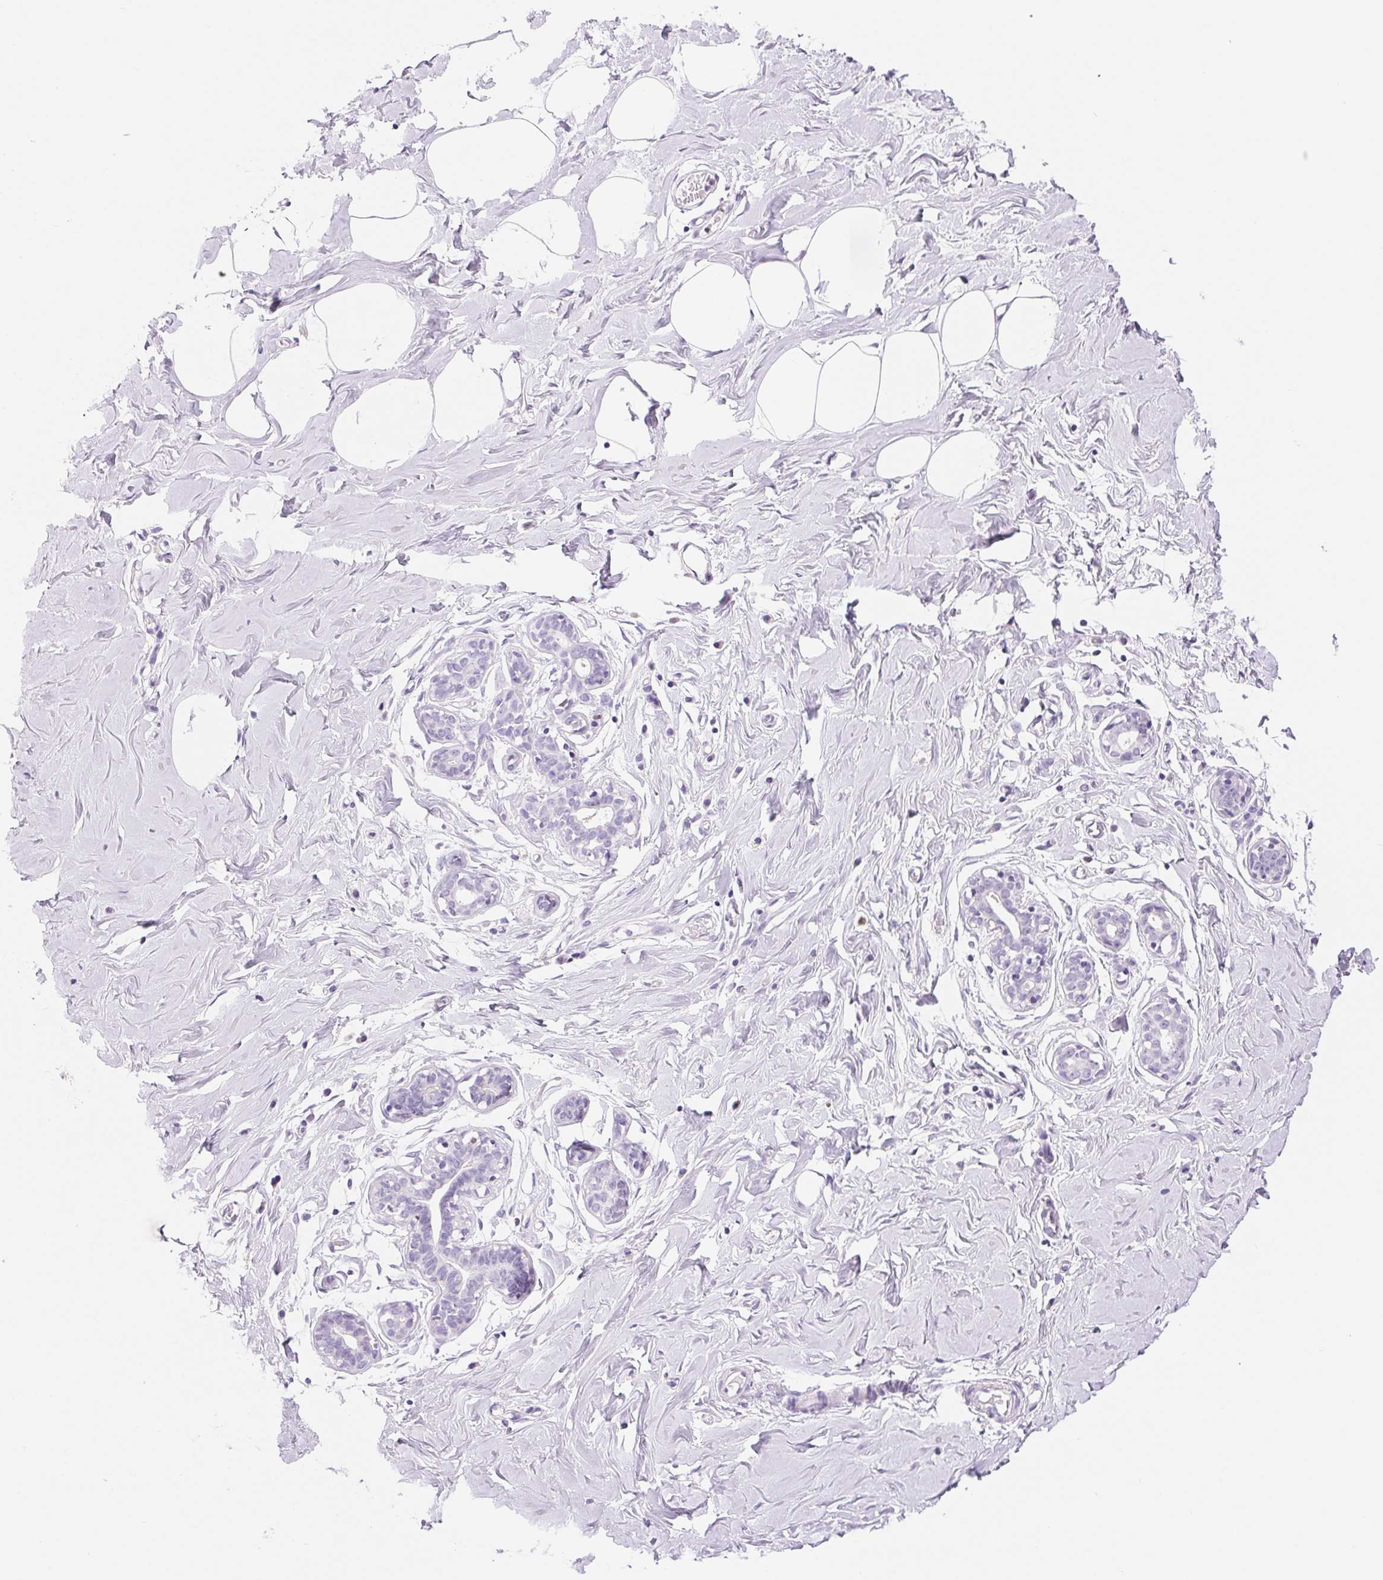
{"staining": {"intensity": "negative", "quantity": "none", "location": "none"}, "tissue": "breast", "cell_type": "Adipocytes", "image_type": "normal", "snomed": [{"axis": "morphology", "description": "Normal tissue, NOS"}, {"axis": "topography", "description": "Breast"}], "caption": "Immunohistochemistry image of normal human breast stained for a protein (brown), which exhibits no expression in adipocytes.", "gene": "ASGR2", "patient": {"sex": "female", "age": 27}}